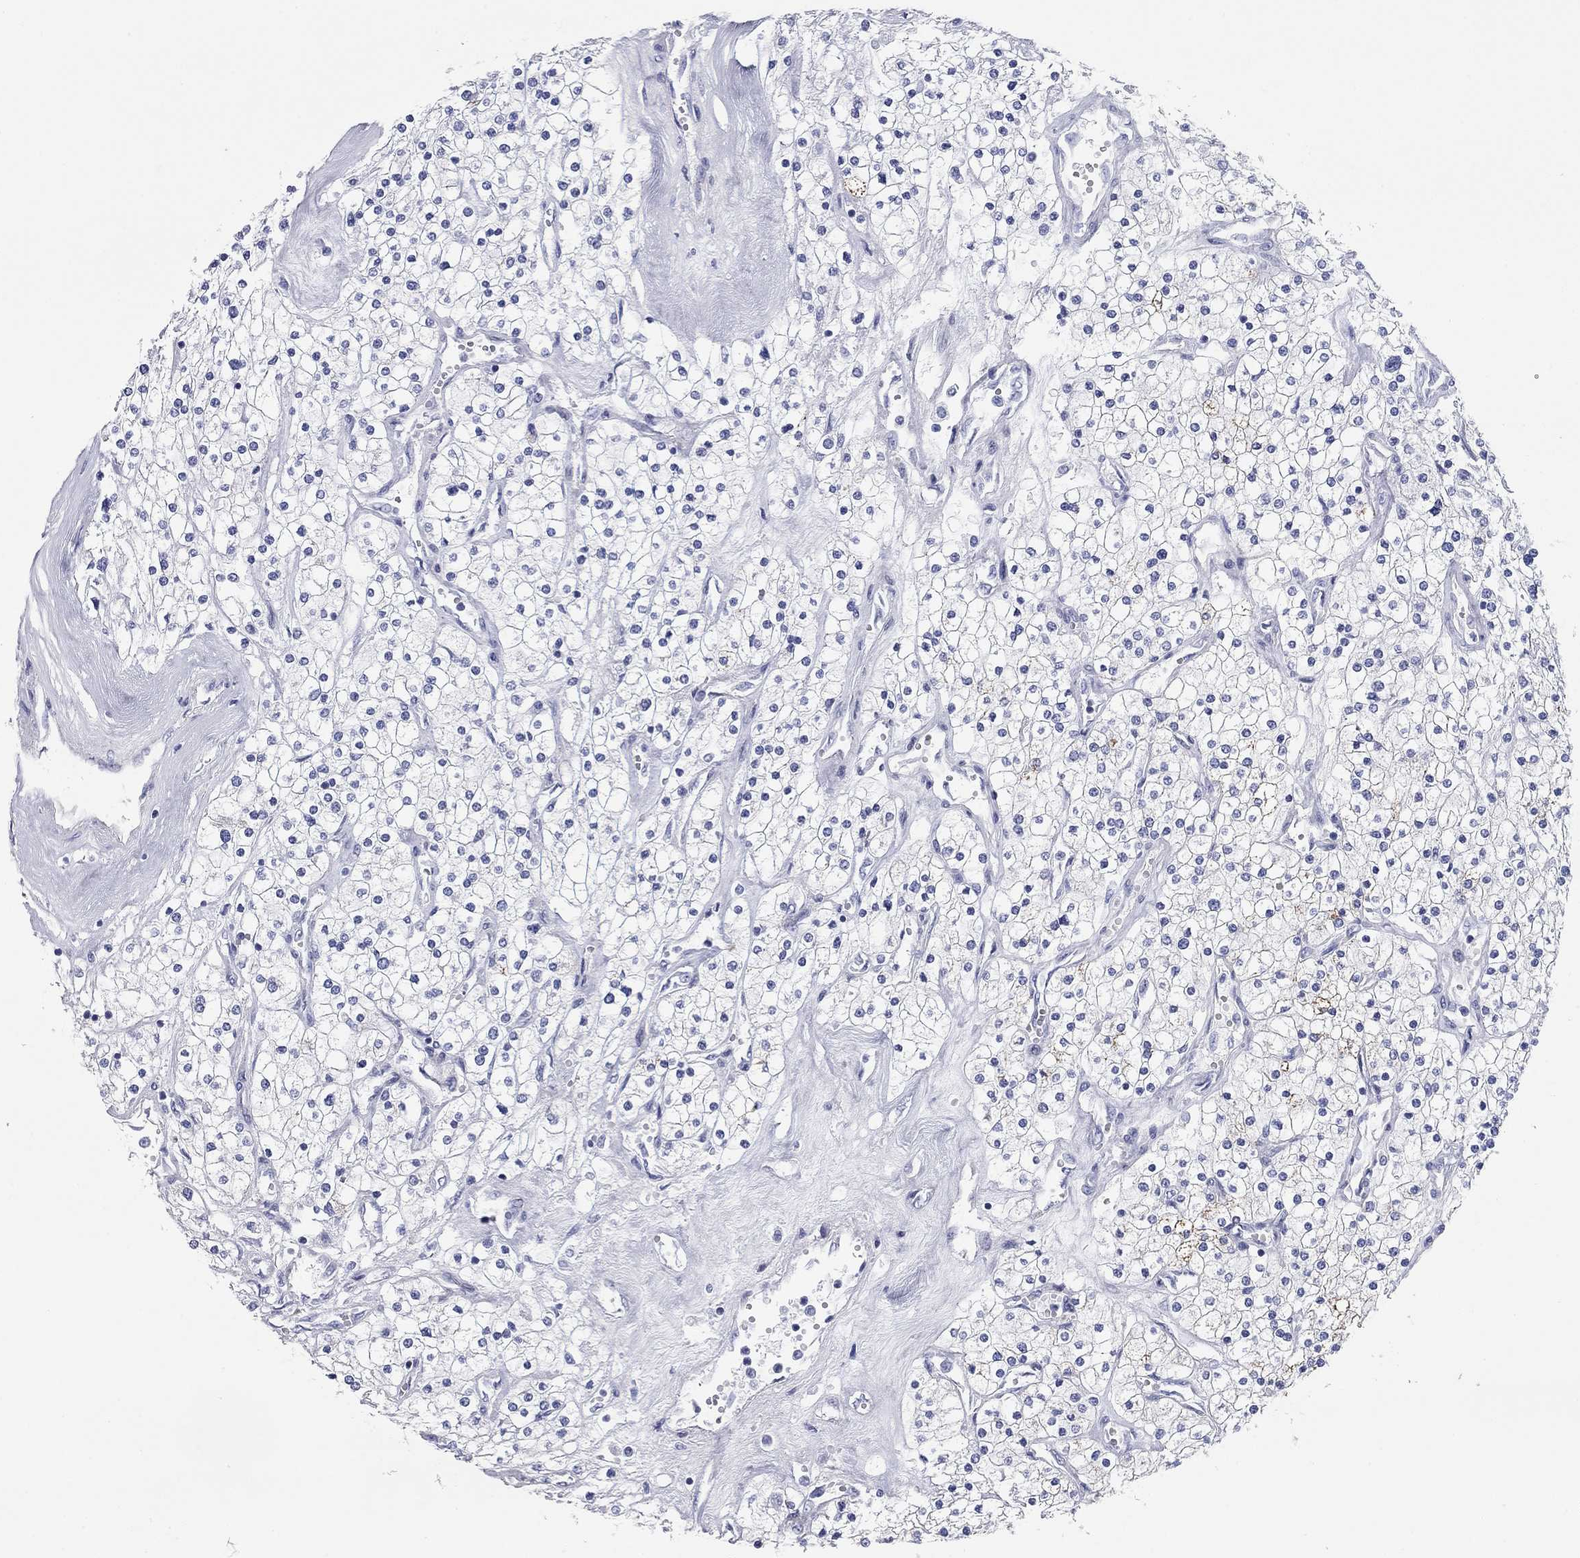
{"staining": {"intensity": "strong", "quantity": "<25%", "location": "cytoplasmic/membranous"}, "tissue": "renal cancer", "cell_type": "Tumor cells", "image_type": "cancer", "snomed": [{"axis": "morphology", "description": "Adenocarcinoma, NOS"}, {"axis": "topography", "description": "Kidney"}], "caption": "Human renal adenocarcinoma stained for a protein (brown) shows strong cytoplasmic/membranous positive expression in about <25% of tumor cells.", "gene": "CHI3L2", "patient": {"sex": "male", "age": 80}}